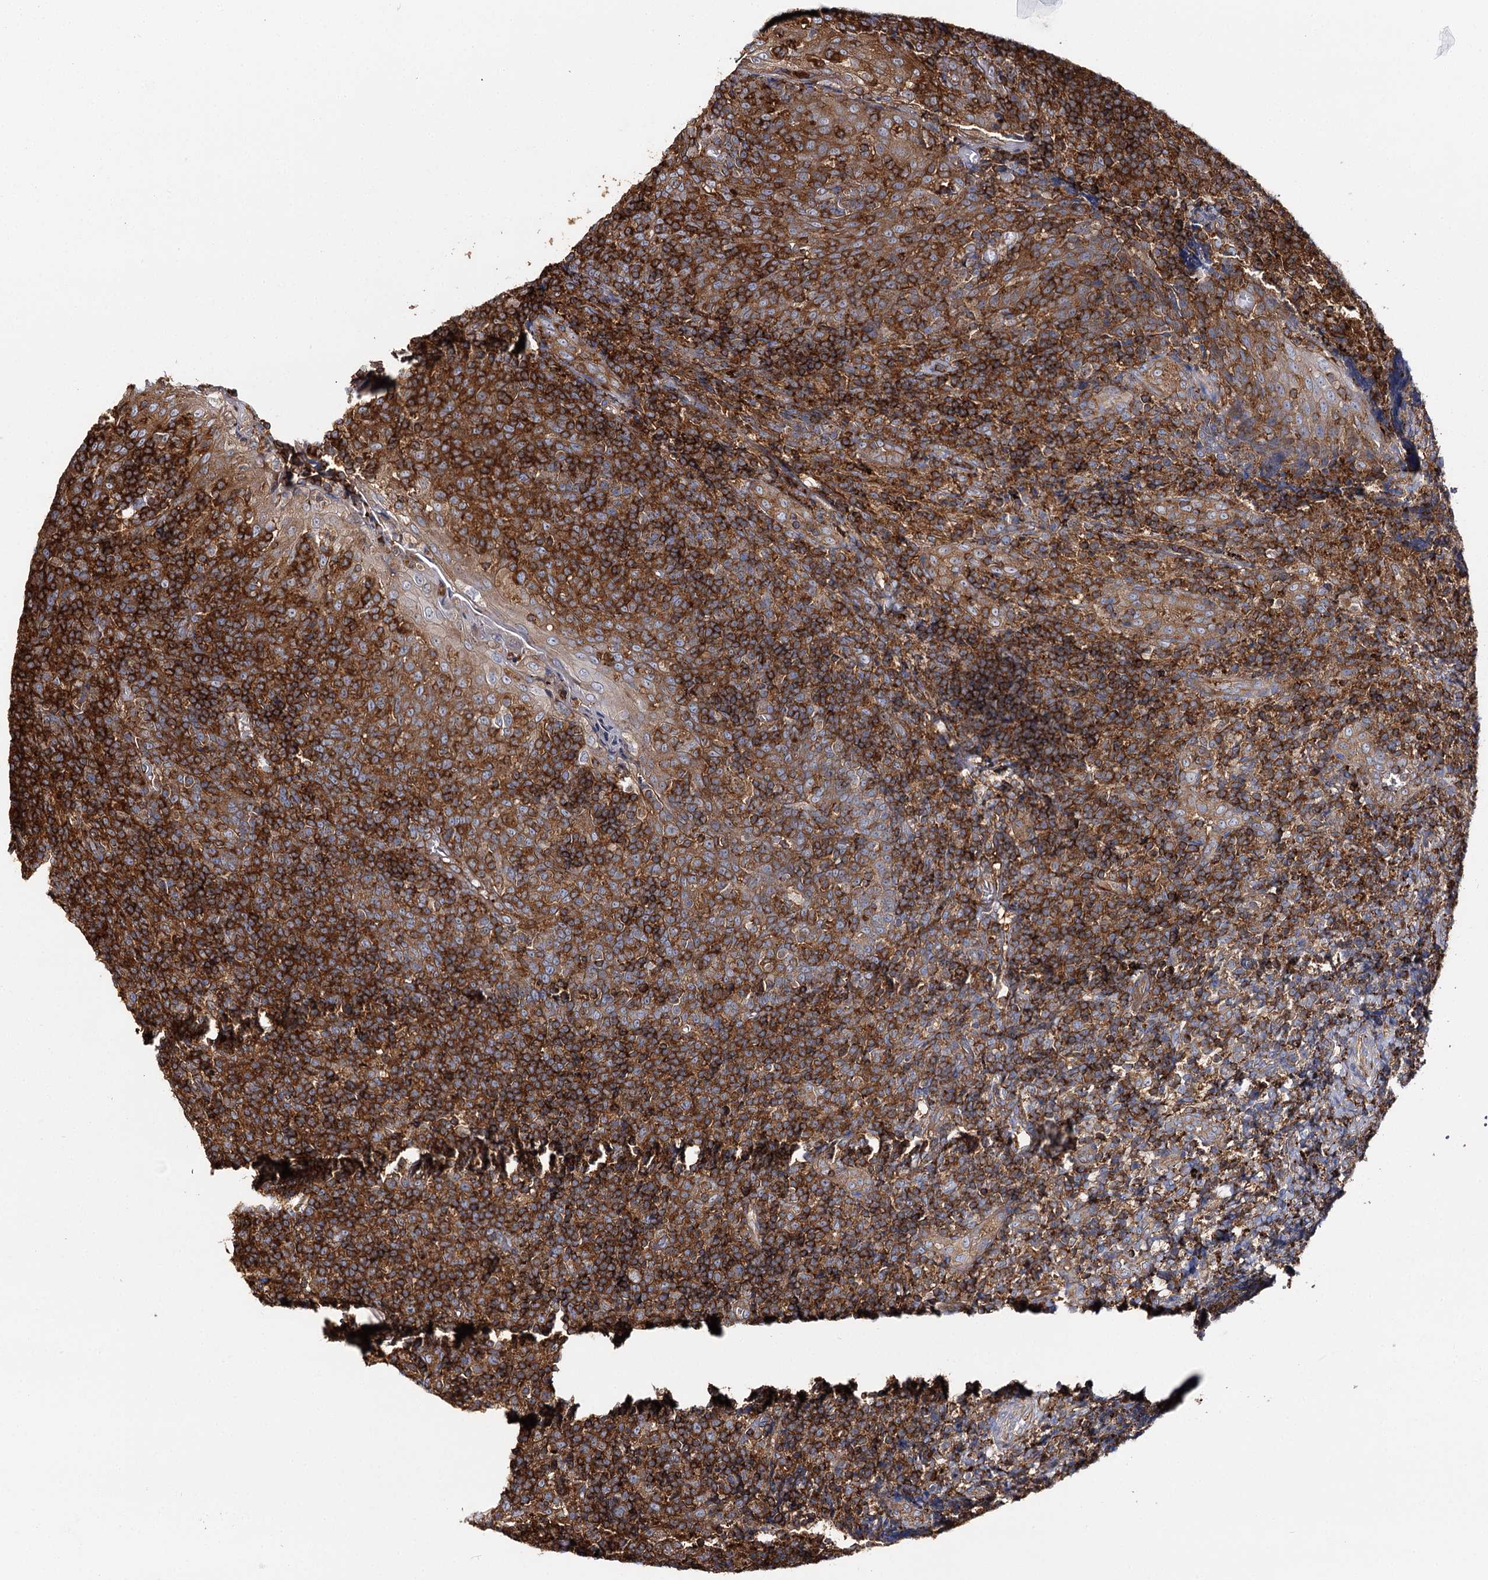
{"staining": {"intensity": "strong", "quantity": ">75%", "location": "cytoplasmic/membranous"}, "tissue": "tonsil", "cell_type": "Germinal center cells", "image_type": "normal", "snomed": [{"axis": "morphology", "description": "Normal tissue, NOS"}, {"axis": "topography", "description": "Tonsil"}], "caption": "The micrograph displays immunohistochemical staining of unremarkable tonsil. There is strong cytoplasmic/membranous staining is appreciated in about >75% of germinal center cells.", "gene": "SEC24B", "patient": {"sex": "female", "age": 19}}